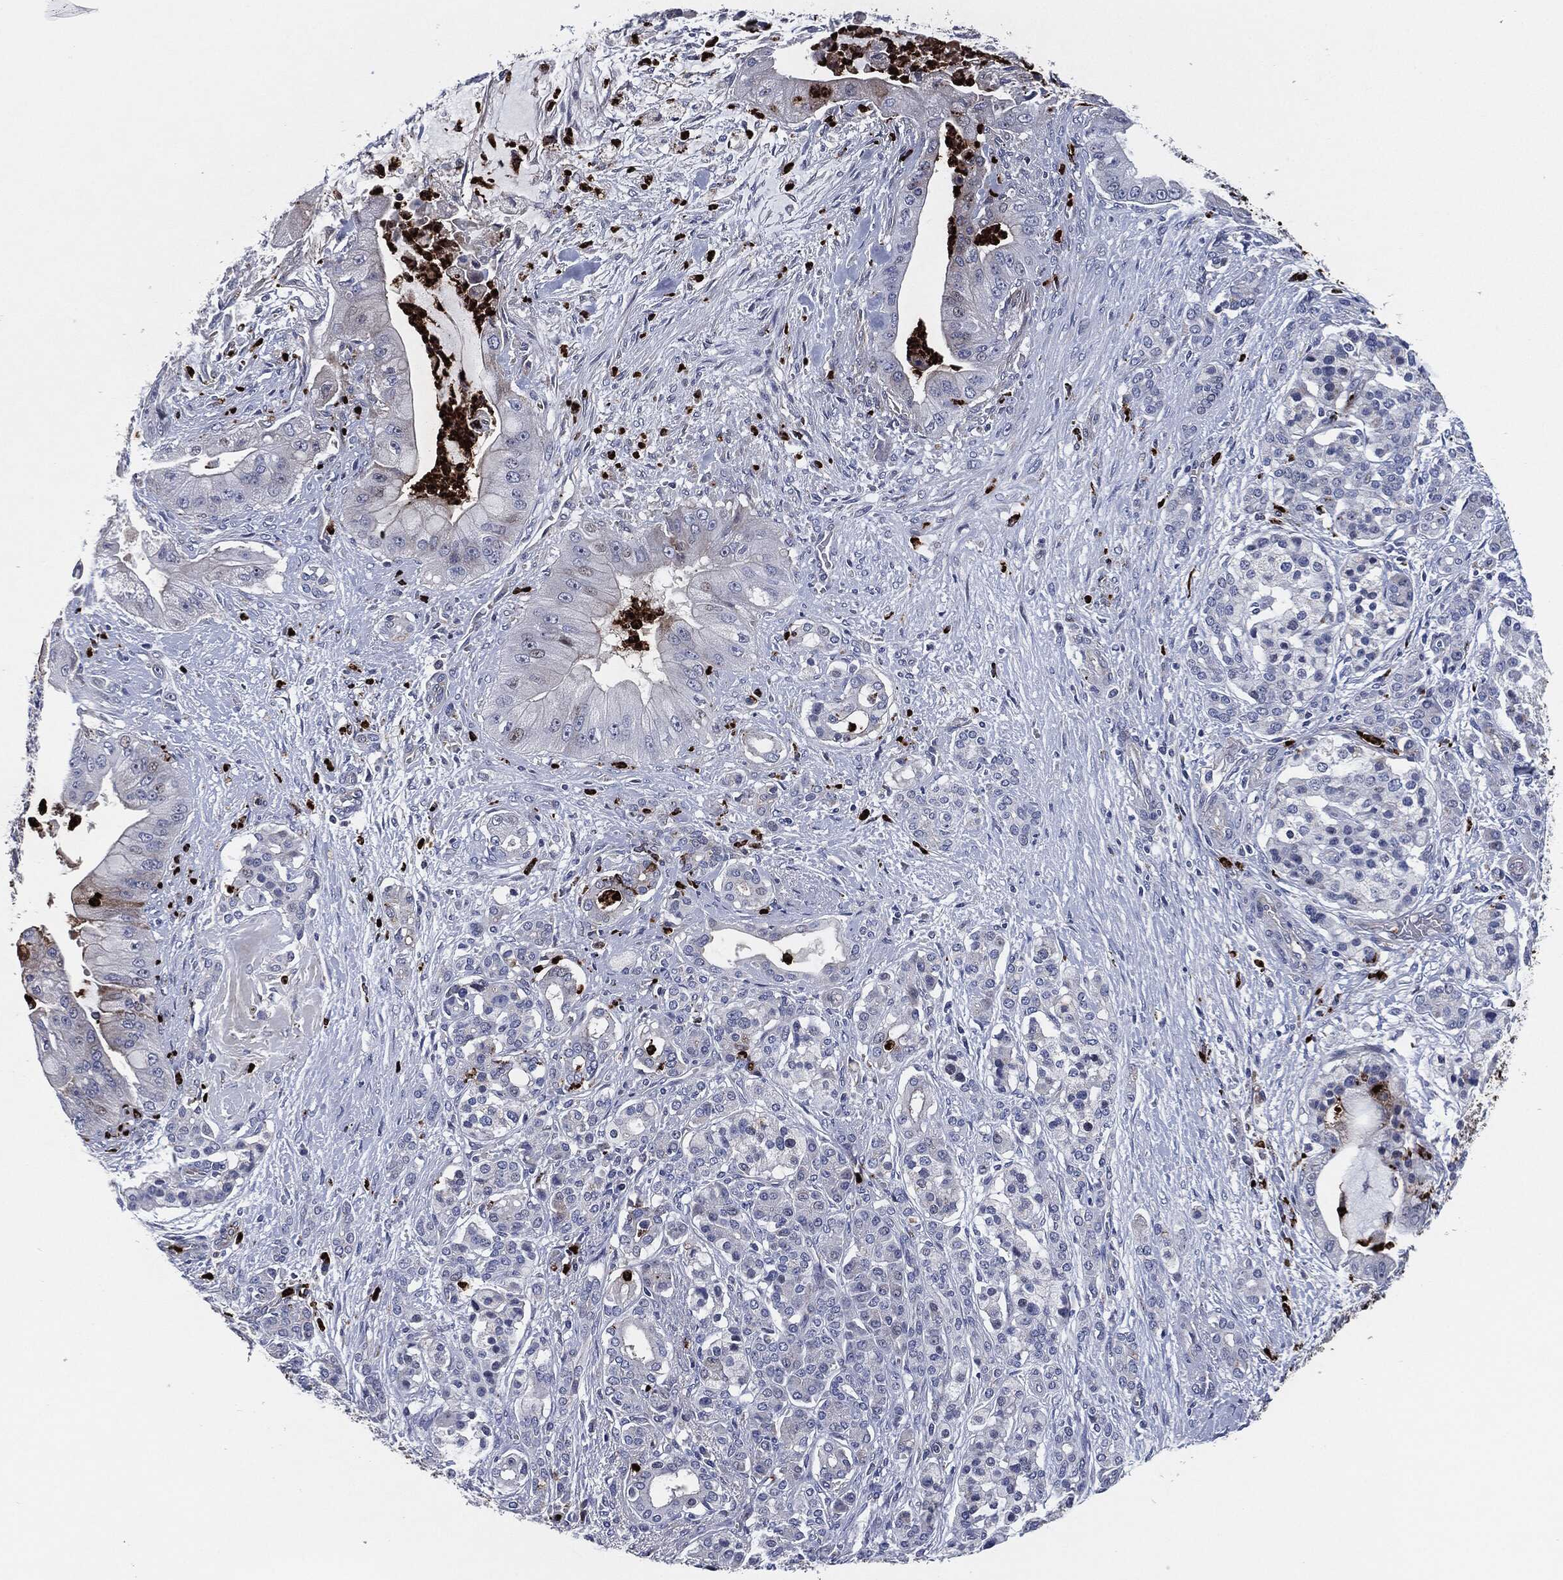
{"staining": {"intensity": "negative", "quantity": "none", "location": "none"}, "tissue": "pancreatic cancer", "cell_type": "Tumor cells", "image_type": "cancer", "snomed": [{"axis": "morphology", "description": "Normal tissue, NOS"}, {"axis": "morphology", "description": "Inflammation, NOS"}, {"axis": "morphology", "description": "Adenocarcinoma, NOS"}, {"axis": "topography", "description": "Pancreas"}], "caption": "Histopathology image shows no protein staining in tumor cells of pancreatic cancer tissue.", "gene": "MPO", "patient": {"sex": "male", "age": 57}}